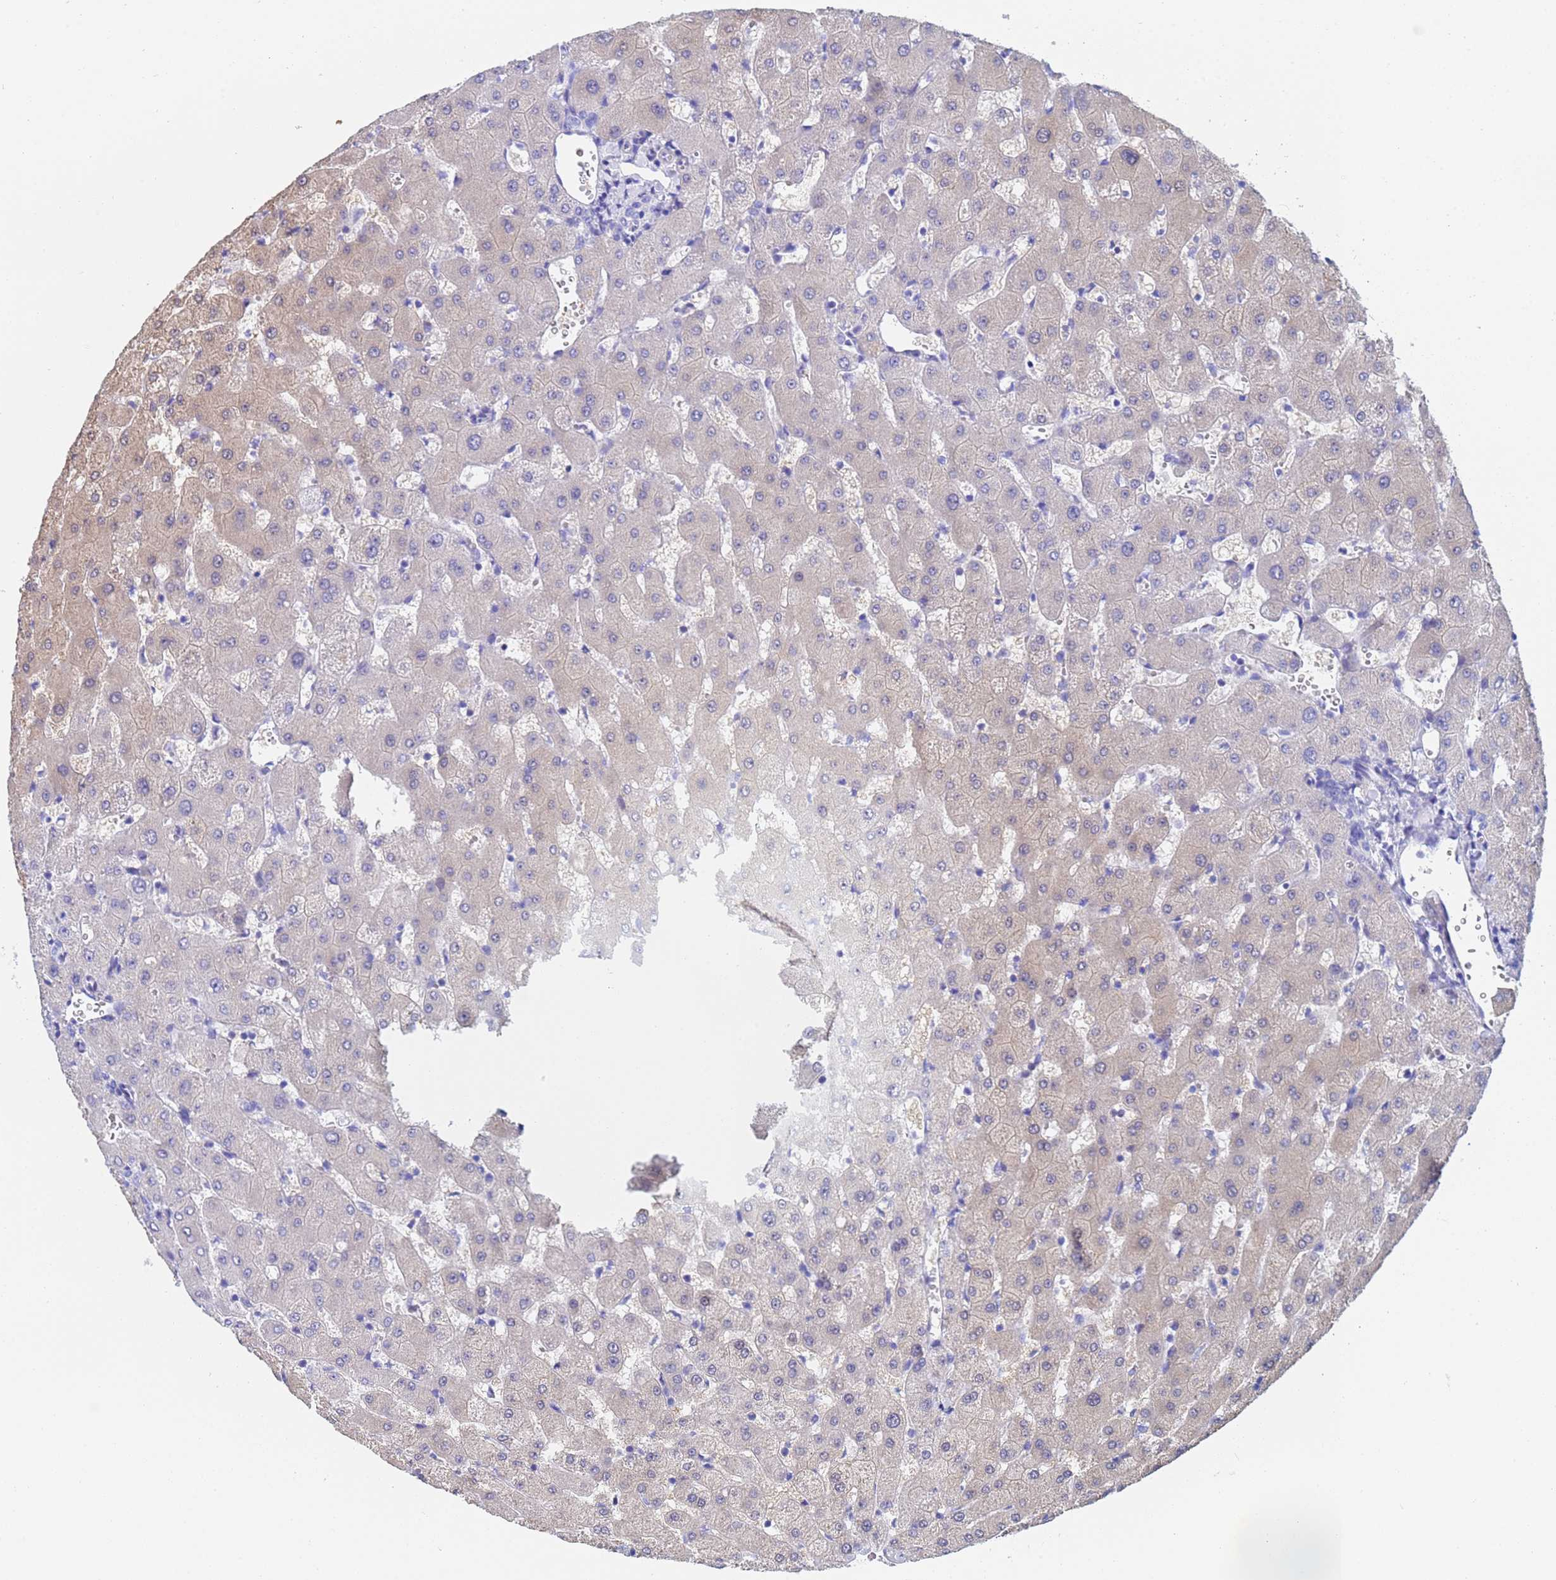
{"staining": {"intensity": "negative", "quantity": "none", "location": "none"}, "tissue": "liver", "cell_type": "Cholangiocytes", "image_type": "normal", "snomed": [{"axis": "morphology", "description": "Normal tissue, NOS"}, {"axis": "topography", "description": "Liver"}], "caption": "Immunohistochemistry of unremarkable liver exhibits no positivity in cholangiocytes. The staining is performed using DAB brown chromogen with nuclei counter-stained in using hematoxylin.", "gene": "CST1", "patient": {"sex": "female", "age": 63}}